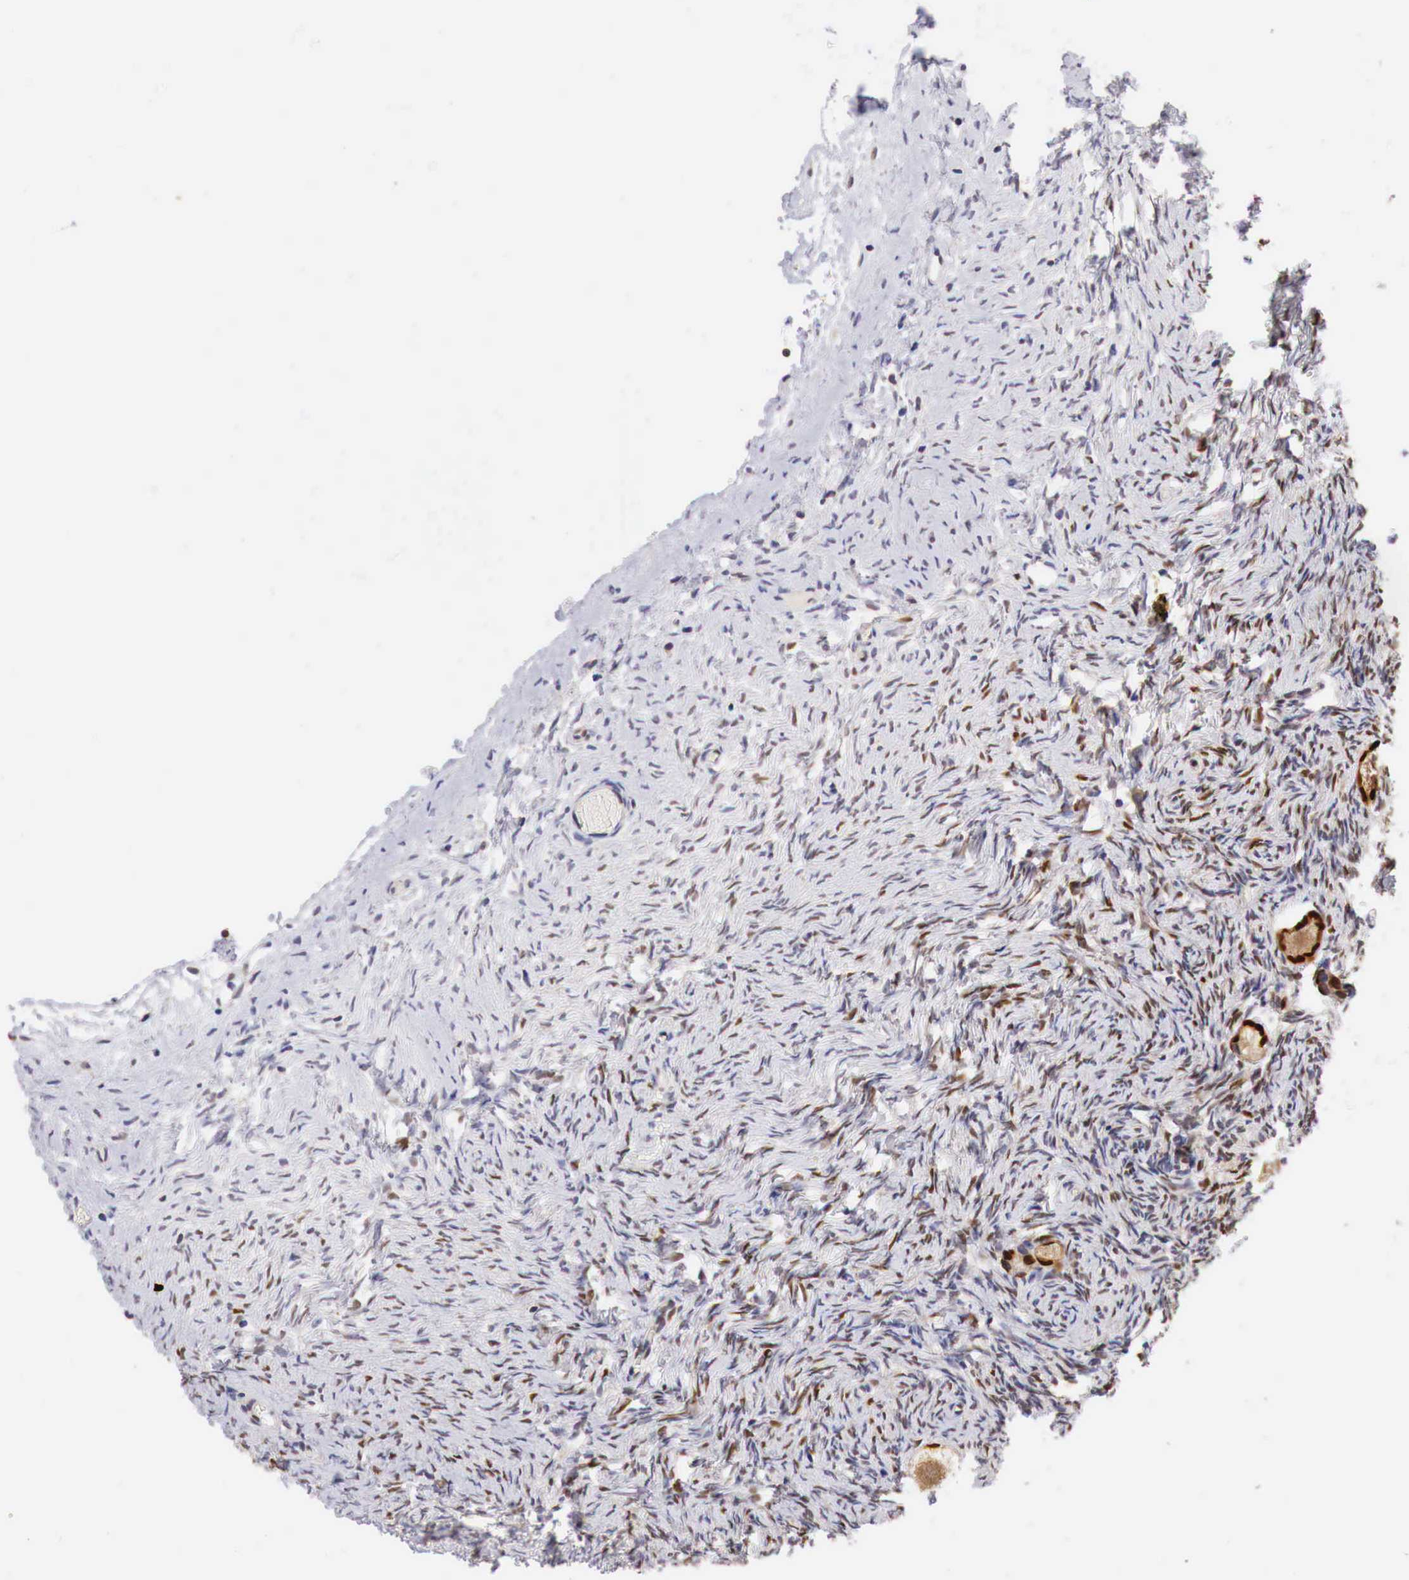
{"staining": {"intensity": "strong", "quantity": ">75%", "location": "cytoplasmic/membranous,nuclear"}, "tissue": "ovary", "cell_type": "Follicle cells", "image_type": "normal", "snomed": [{"axis": "morphology", "description": "Normal tissue, NOS"}, {"axis": "topography", "description": "Ovary"}], "caption": "High-power microscopy captured an immunohistochemistry image of unremarkable ovary, revealing strong cytoplasmic/membranous,nuclear expression in approximately >75% of follicle cells.", "gene": "PABIR2", "patient": {"sex": "female", "age": 32}}